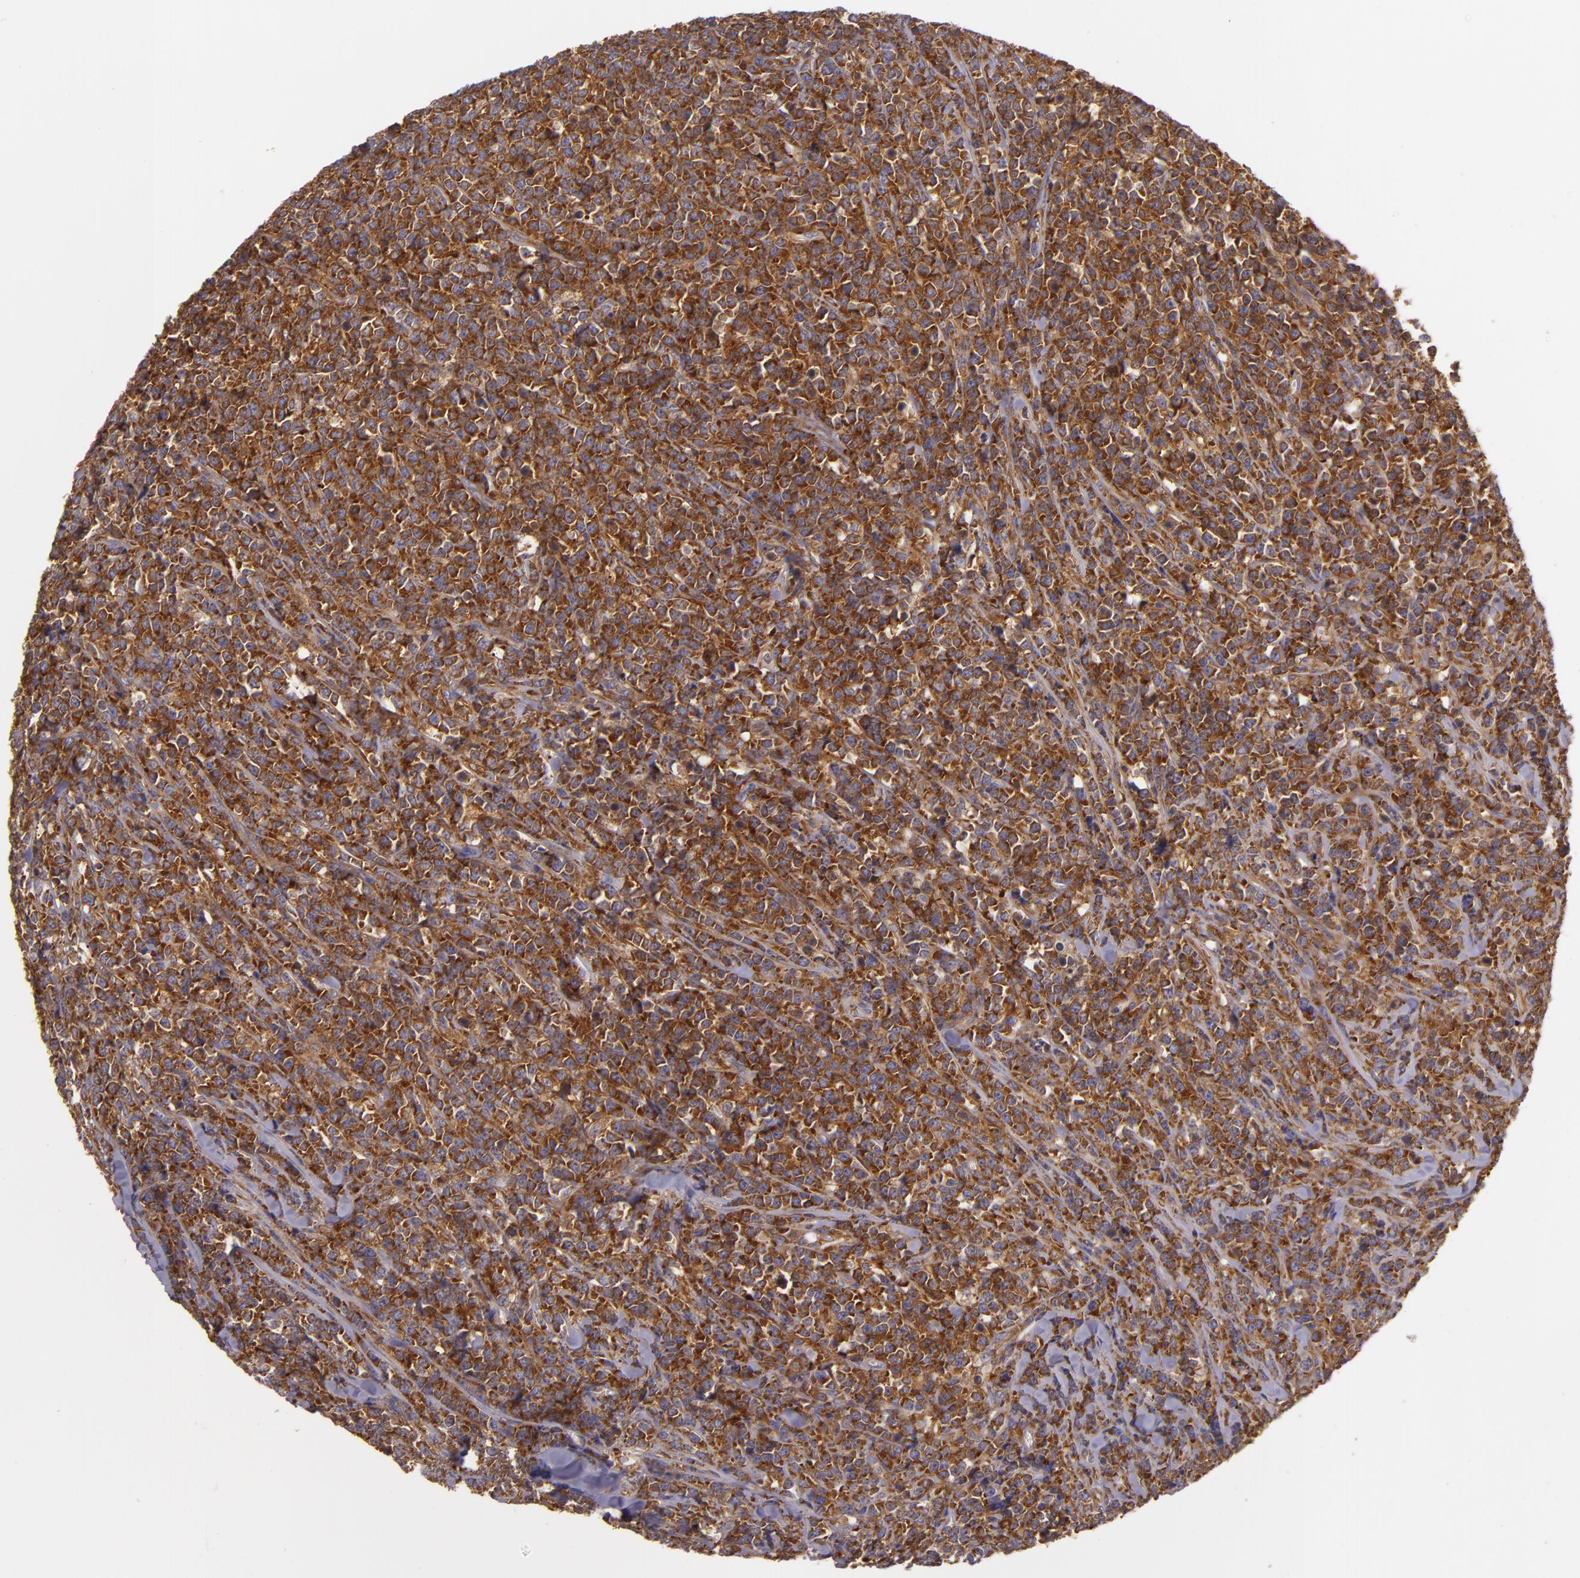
{"staining": {"intensity": "strong", "quantity": ">75%", "location": "cytoplasmic/membranous"}, "tissue": "lymphoma", "cell_type": "Tumor cells", "image_type": "cancer", "snomed": [{"axis": "morphology", "description": "Malignant lymphoma, non-Hodgkin's type, High grade"}, {"axis": "topography", "description": "Small intestine"}, {"axis": "topography", "description": "Colon"}], "caption": "Immunohistochemical staining of lymphoma reveals high levels of strong cytoplasmic/membranous expression in approximately >75% of tumor cells.", "gene": "TLN1", "patient": {"sex": "male", "age": 8}}